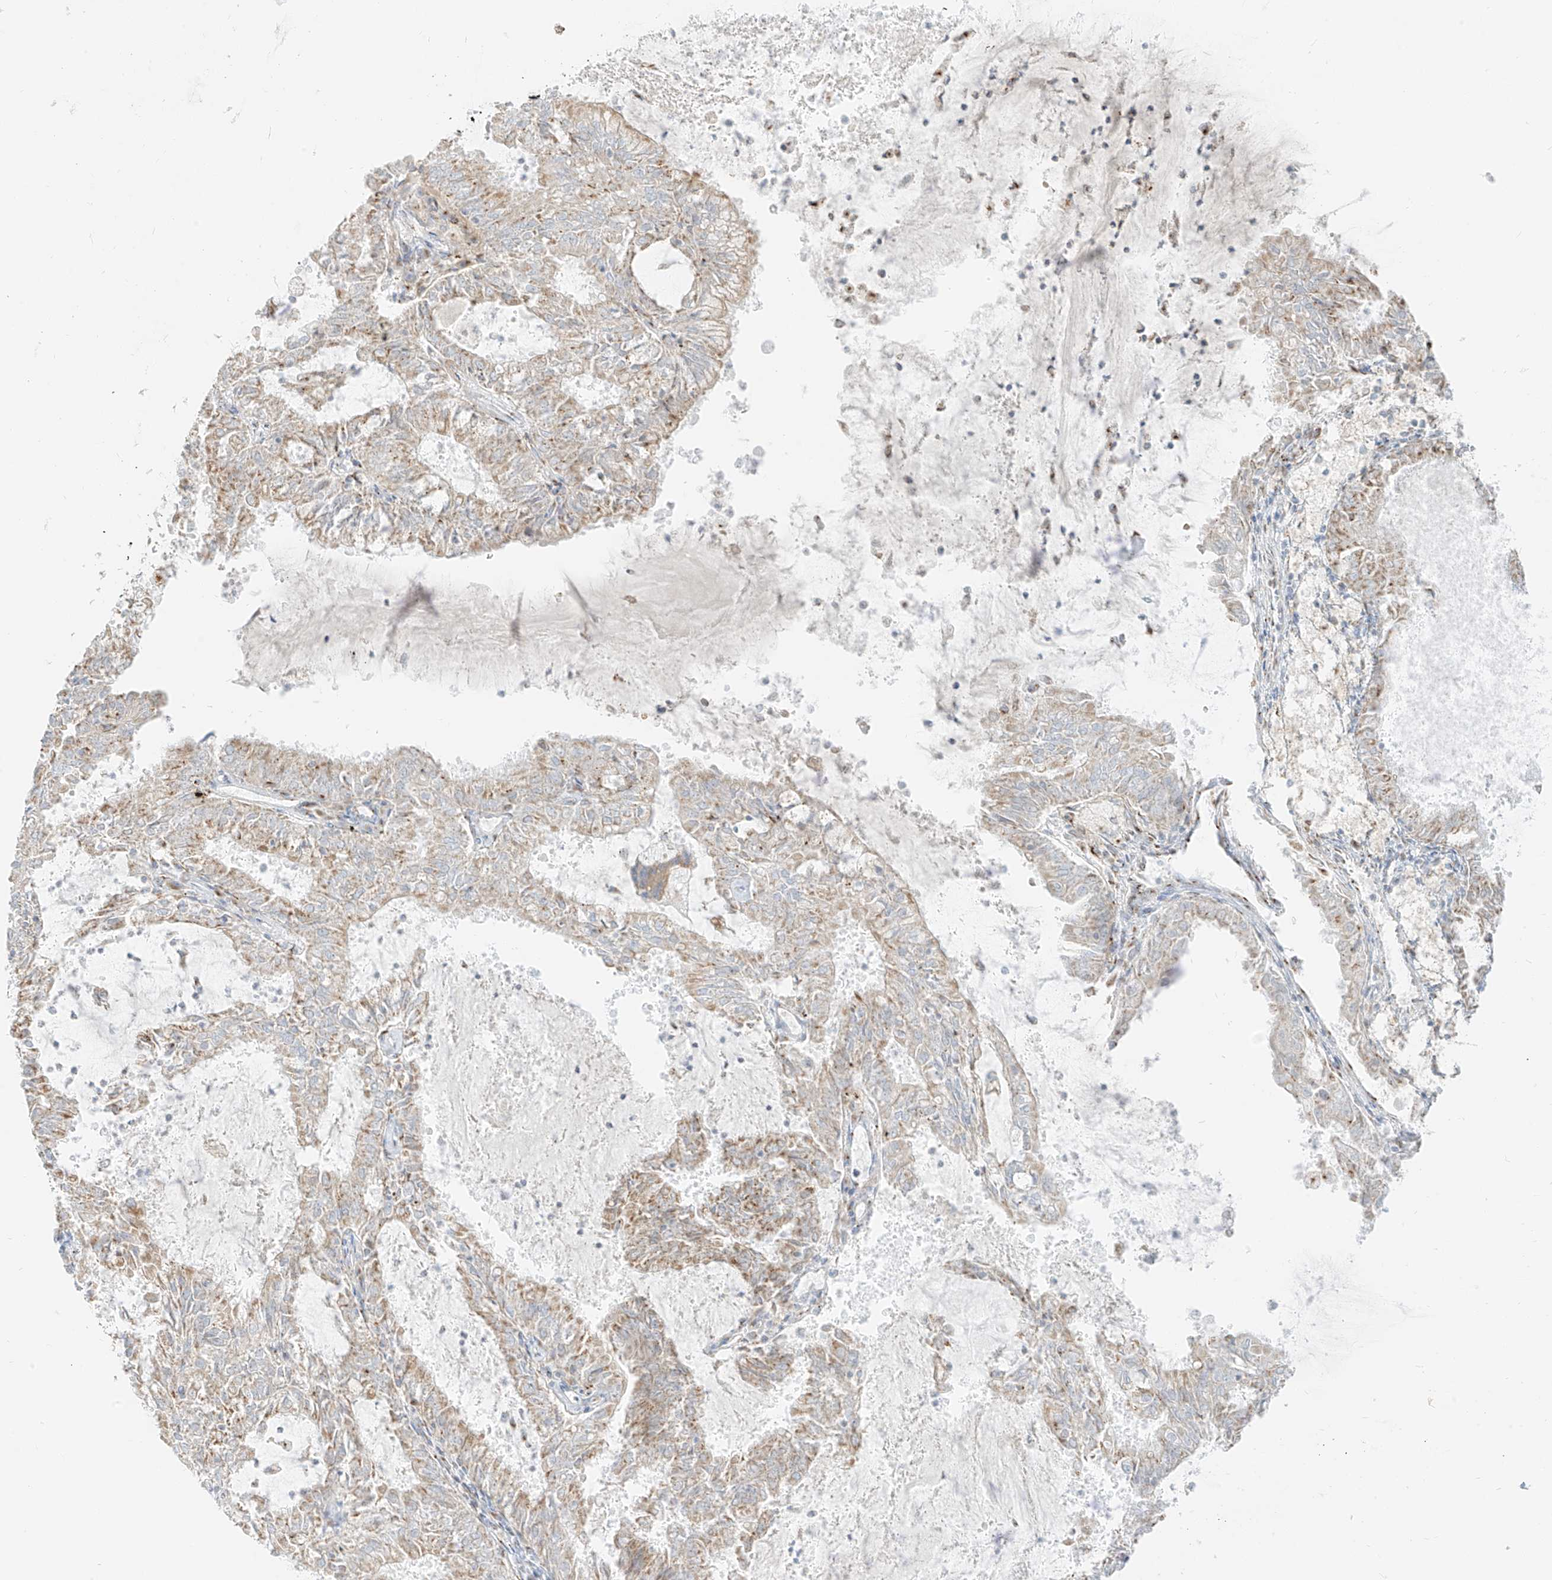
{"staining": {"intensity": "weak", "quantity": ">75%", "location": "cytoplasmic/membranous"}, "tissue": "endometrial cancer", "cell_type": "Tumor cells", "image_type": "cancer", "snomed": [{"axis": "morphology", "description": "Adenocarcinoma, NOS"}, {"axis": "topography", "description": "Endometrium"}], "caption": "Endometrial cancer (adenocarcinoma) stained with a brown dye reveals weak cytoplasmic/membranous positive staining in about >75% of tumor cells.", "gene": "TMEM87B", "patient": {"sex": "female", "age": 57}}